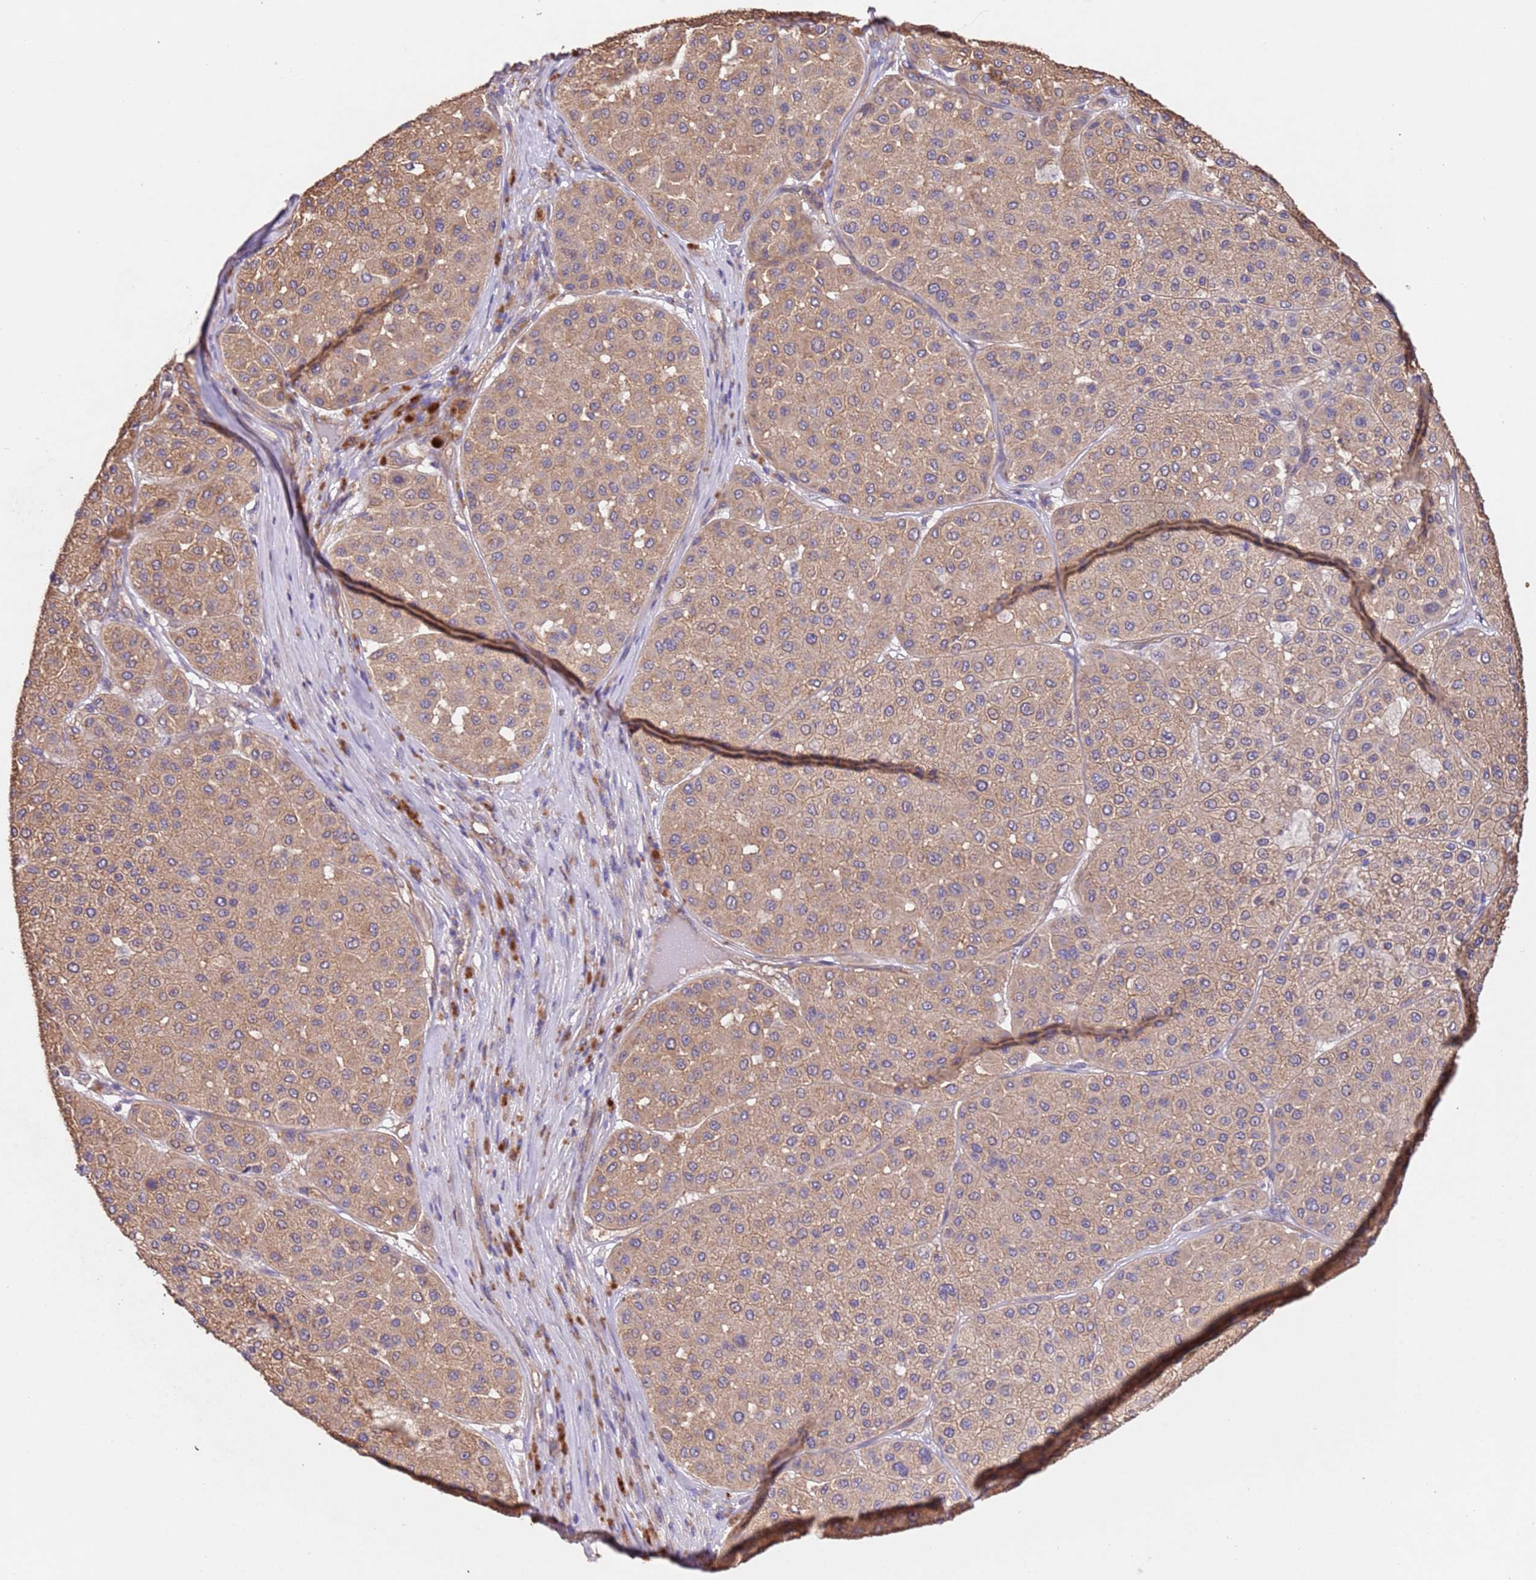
{"staining": {"intensity": "moderate", "quantity": ">75%", "location": "cytoplasmic/membranous"}, "tissue": "melanoma", "cell_type": "Tumor cells", "image_type": "cancer", "snomed": [{"axis": "morphology", "description": "Malignant melanoma, Metastatic site"}, {"axis": "topography", "description": "Smooth muscle"}], "caption": "Immunohistochemistry (IHC) histopathology image of human melanoma stained for a protein (brown), which exhibits medium levels of moderate cytoplasmic/membranous expression in about >75% of tumor cells.", "gene": "MTX3", "patient": {"sex": "male", "age": 41}}